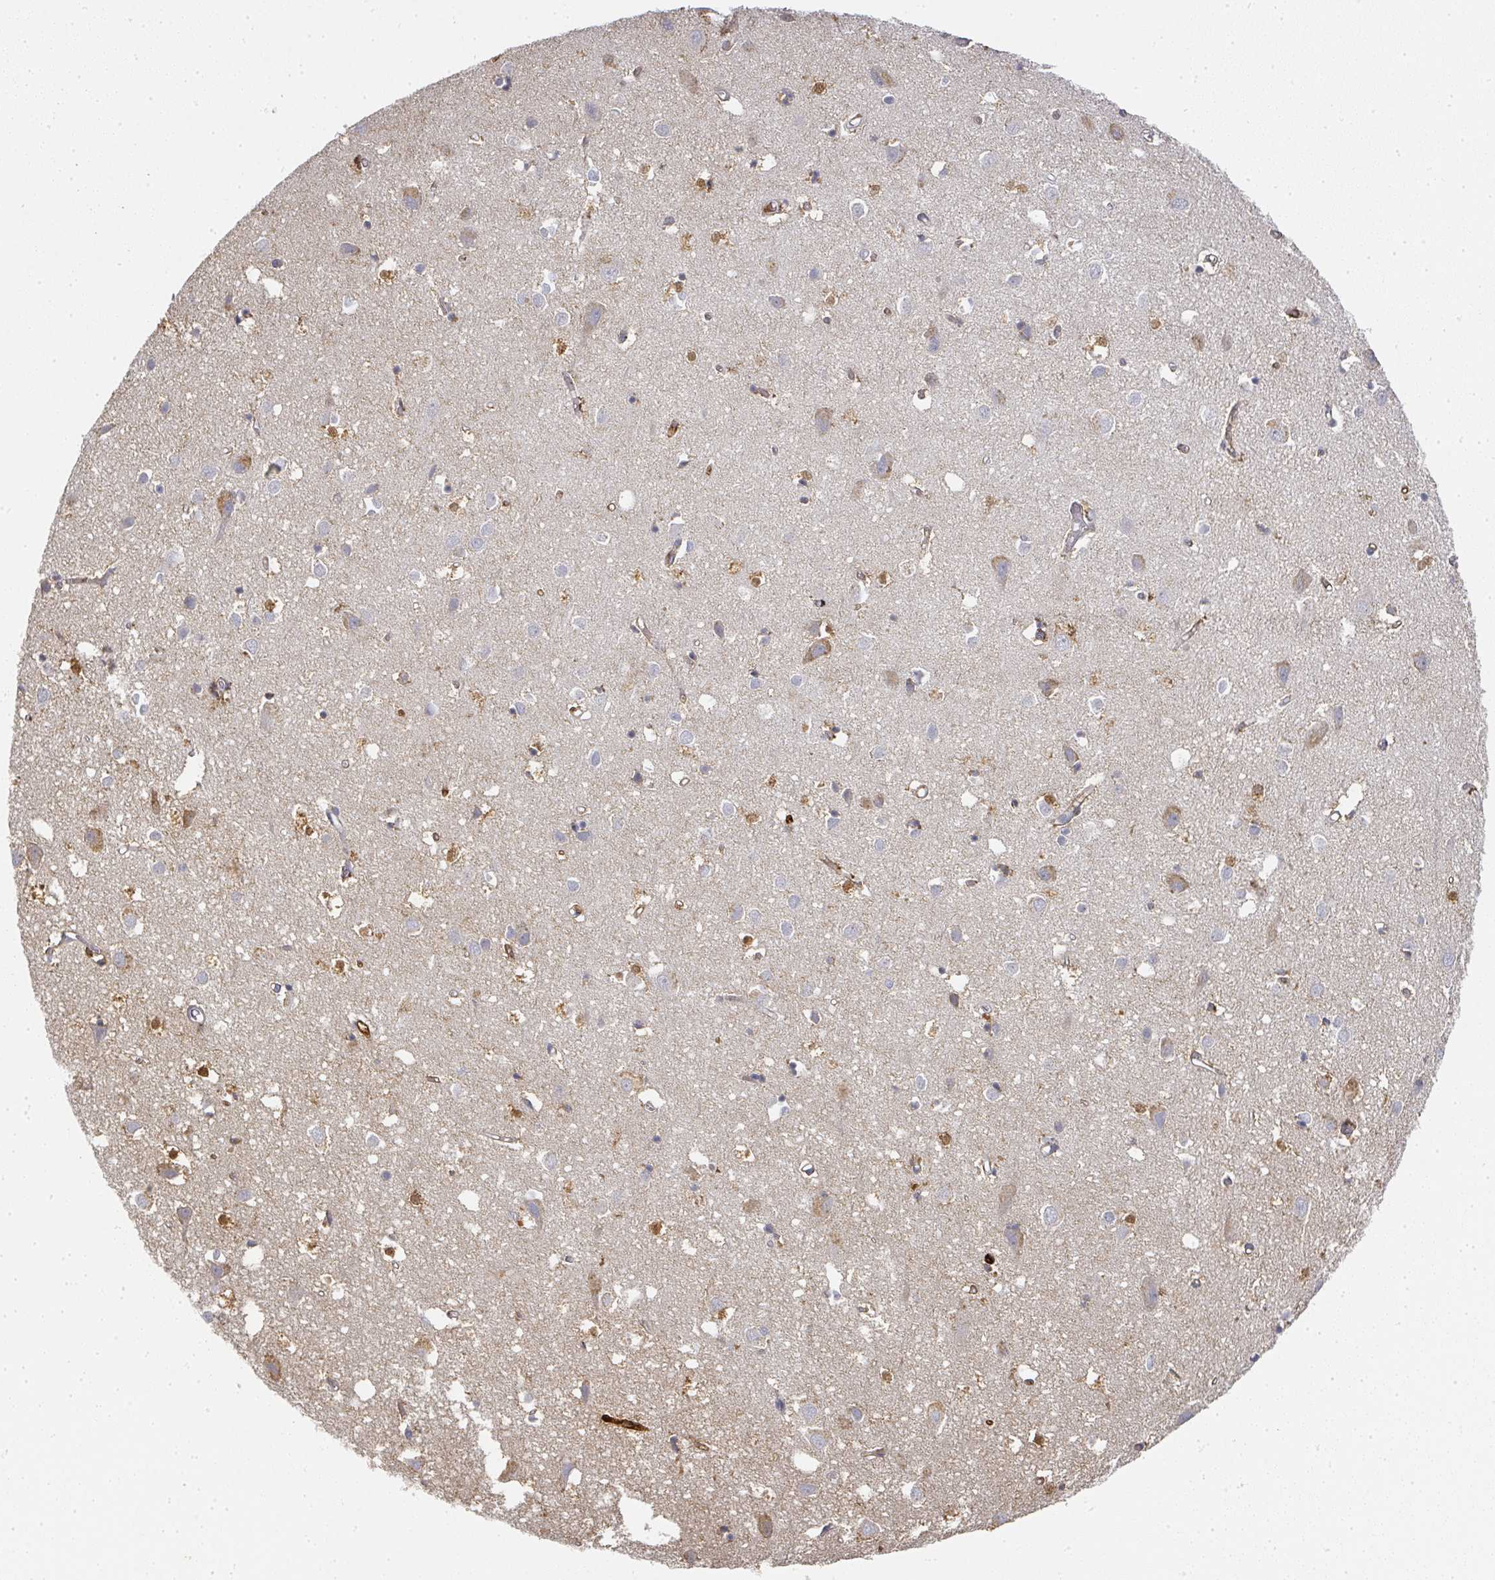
{"staining": {"intensity": "weak", "quantity": ">75%", "location": "cytoplasmic/membranous"}, "tissue": "cerebral cortex", "cell_type": "Endothelial cells", "image_type": "normal", "snomed": [{"axis": "morphology", "description": "Normal tissue, NOS"}, {"axis": "topography", "description": "Cerebral cortex"}], "caption": "Weak cytoplasmic/membranous positivity is appreciated in about >75% of endothelial cells in unremarkable cerebral cortex. Nuclei are stained in blue.", "gene": "CAMP", "patient": {"sex": "male", "age": 70}}